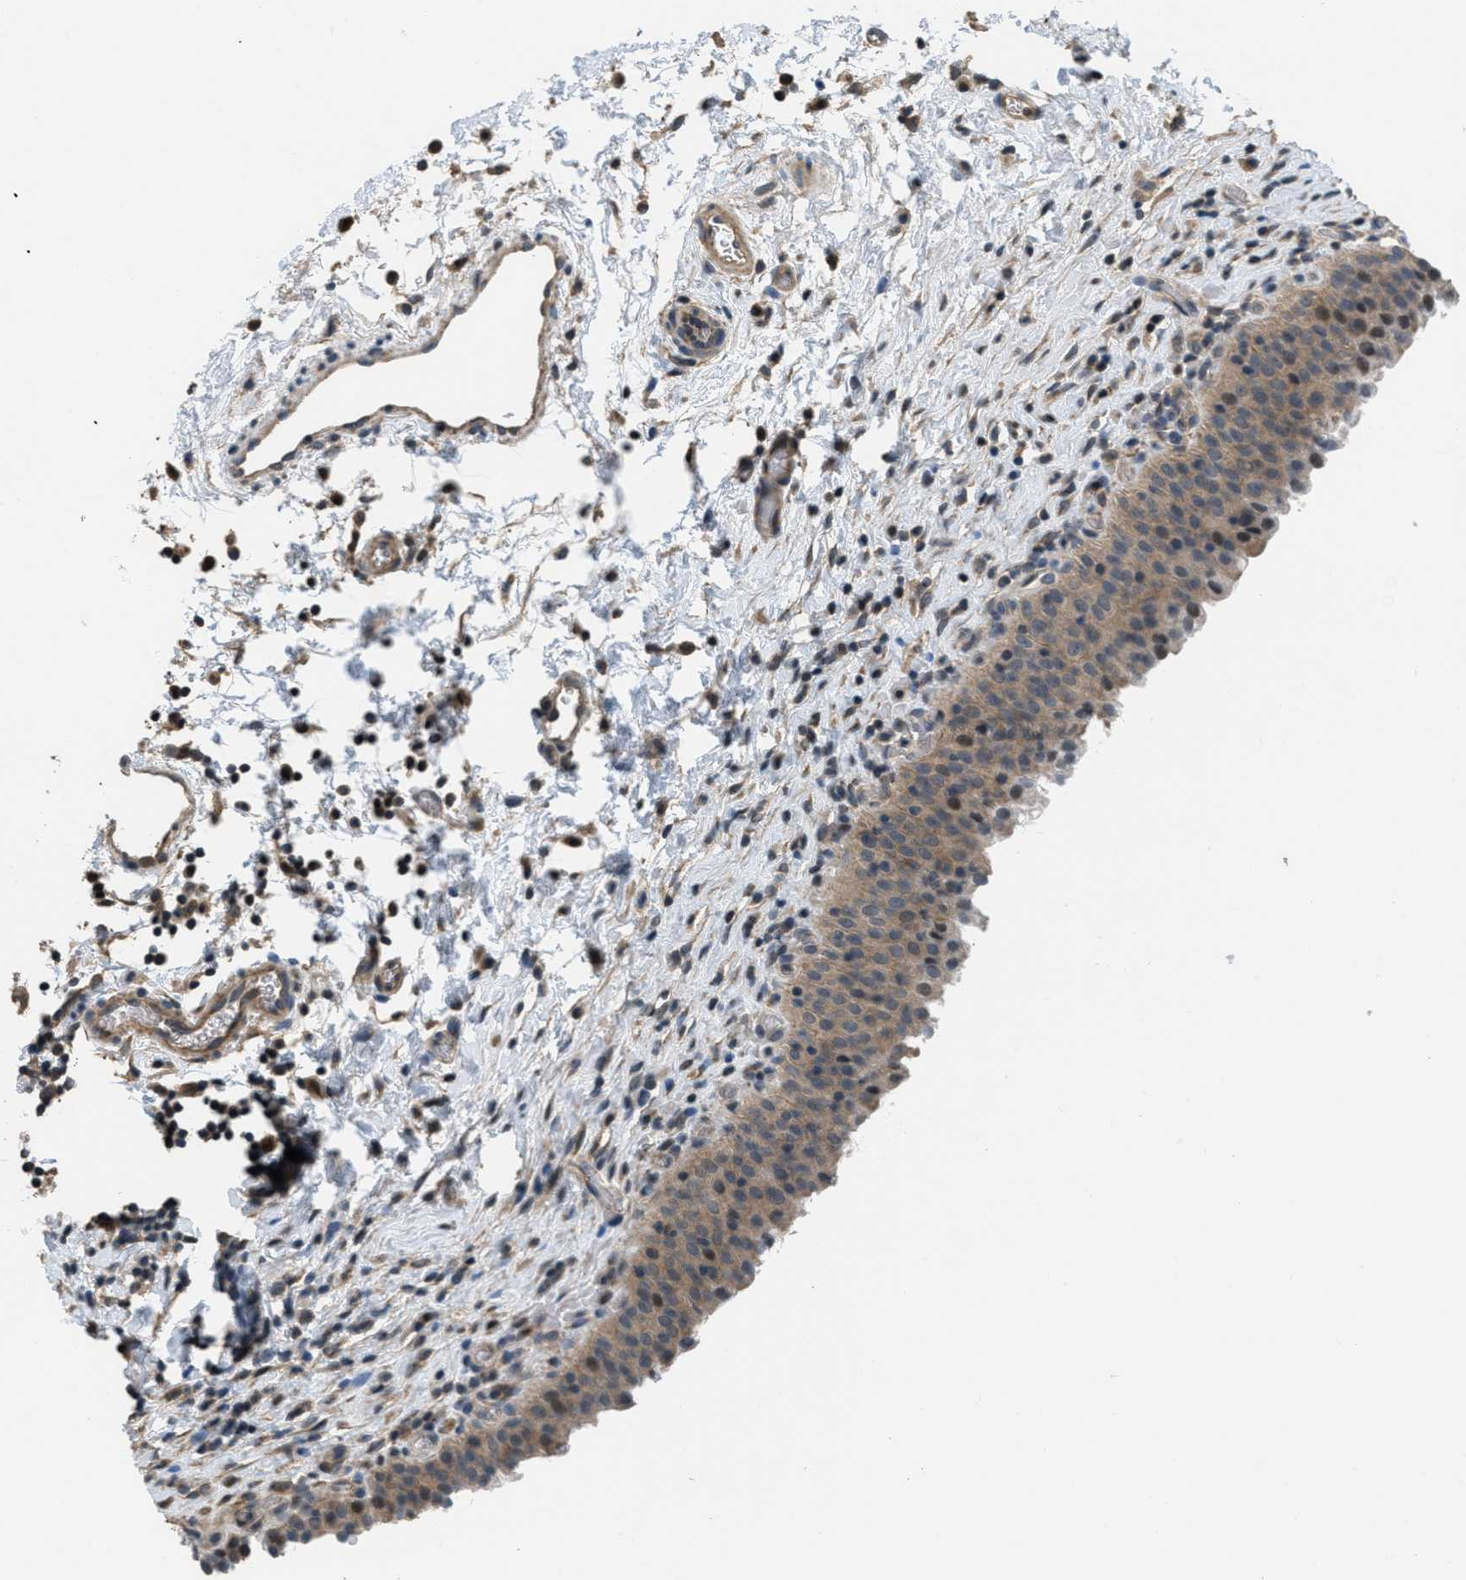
{"staining": {"intensity": "moderate", "quantity": ">75%", "location": "cytoplasmic/membranous,nuclear"}, "tissue": "urinary bladder", "cell_type": "Urothelial cells", "image_type": "normal", "snomed": [{"axis": "morphology", "description": "Normal tissue, NOS"}, {"axis": "topography", "description": "Urinary bladder"}], "caption": "Unremarkable urinary bladder exhibits moderate cytoplasmic/membranous,nuclear expression in about >75% of urothelial cells, visualized by immunohistochemistry.", "gene": "NAT1", "patient": {"sex": "male", "age": 51}}